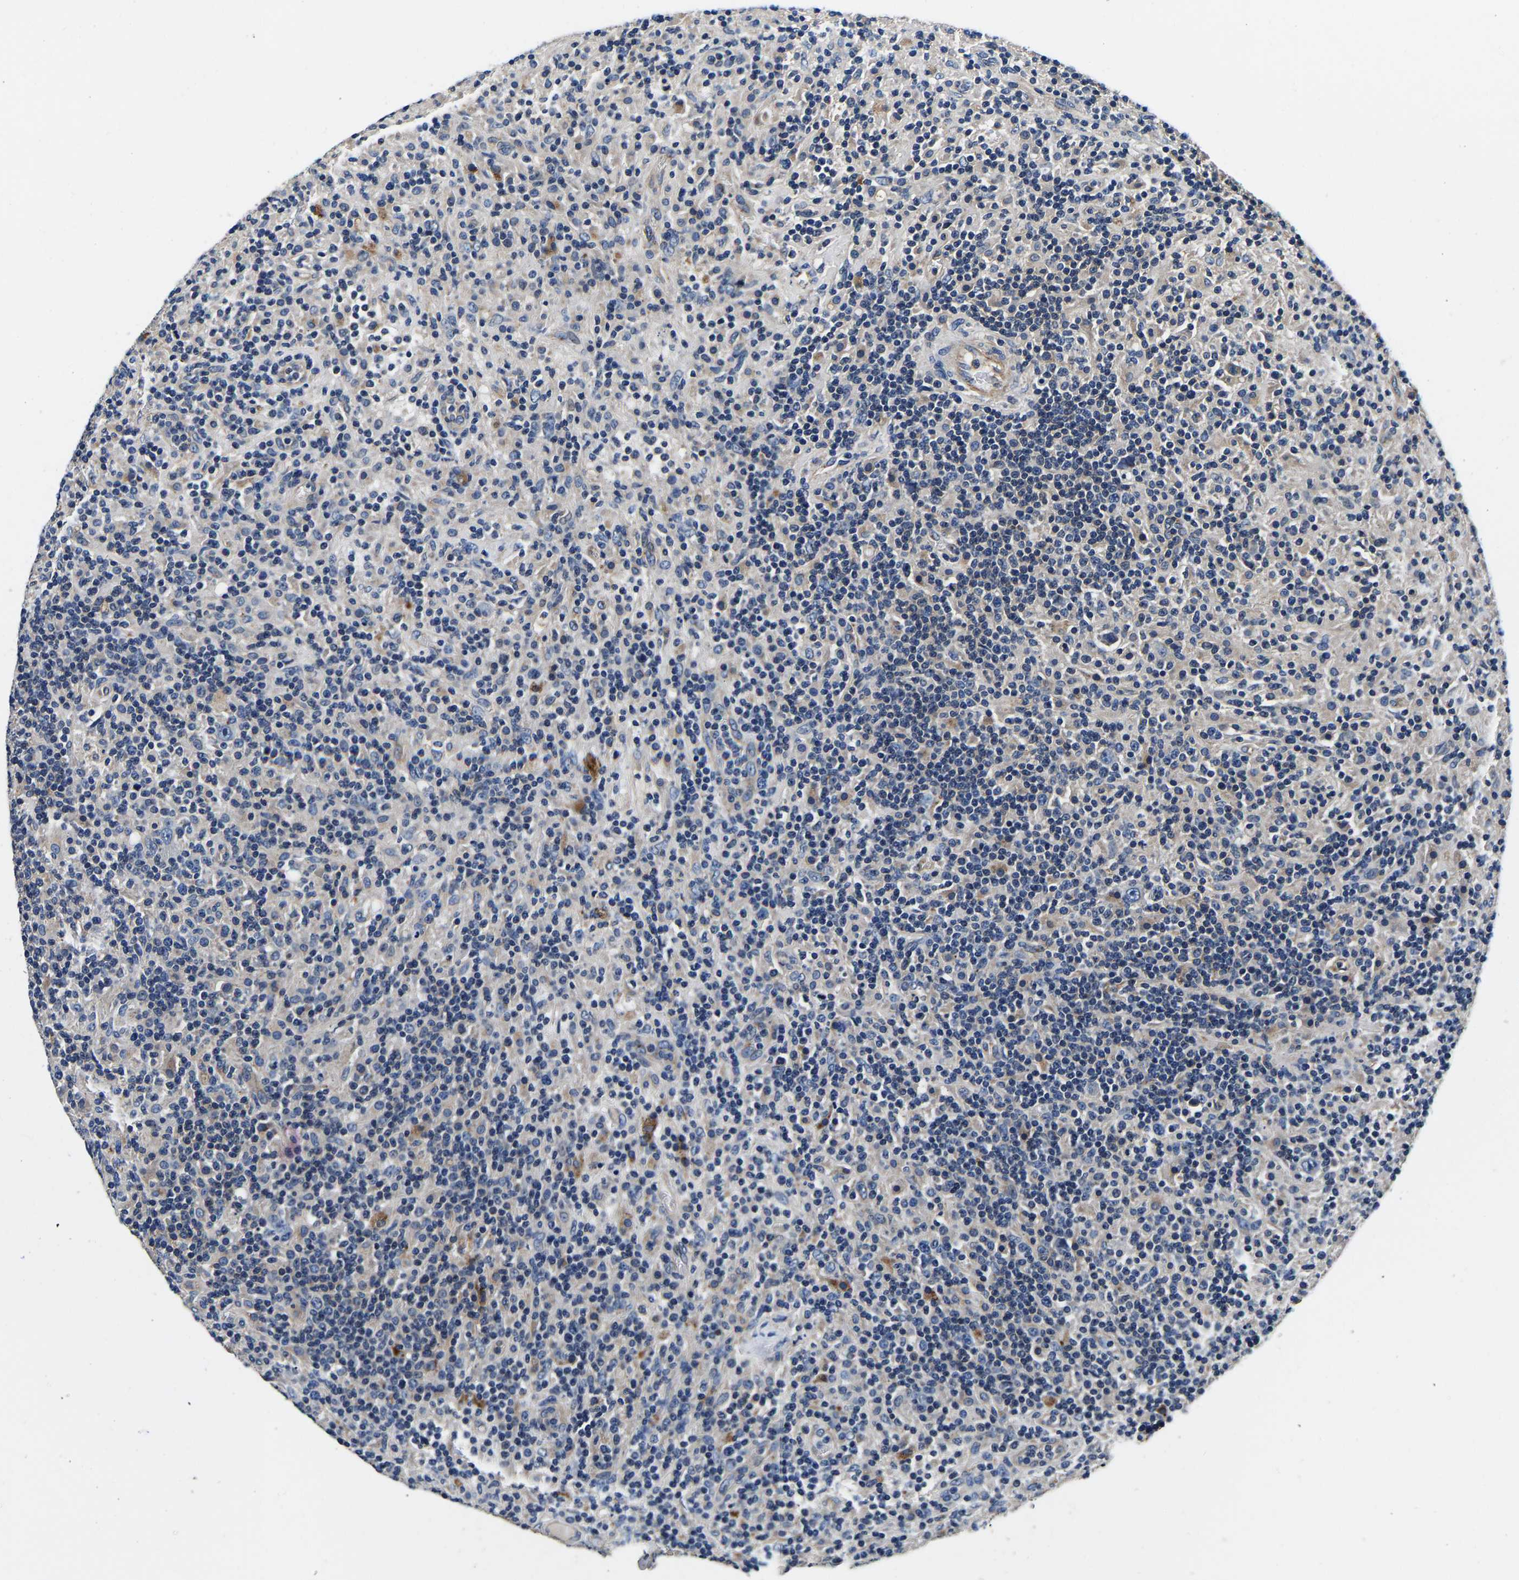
{"staining": {"intensity": "negative", "quantity": "none", "location": "none"}, "tissue": "lymphoma", "cell_type": "Tumor cells", "image_type": "cancer", "snomed": [{"axis": "morphology", "description": "Hodgkin's disease, NOS"}, {"axis": "topography", "description": "Lymph node"}], "caption": "Tumor cells are negative for brown protein staining in lymphoma.", "gene": "SH3GLB1", "patient": {"sex": "male", "age": 70}}